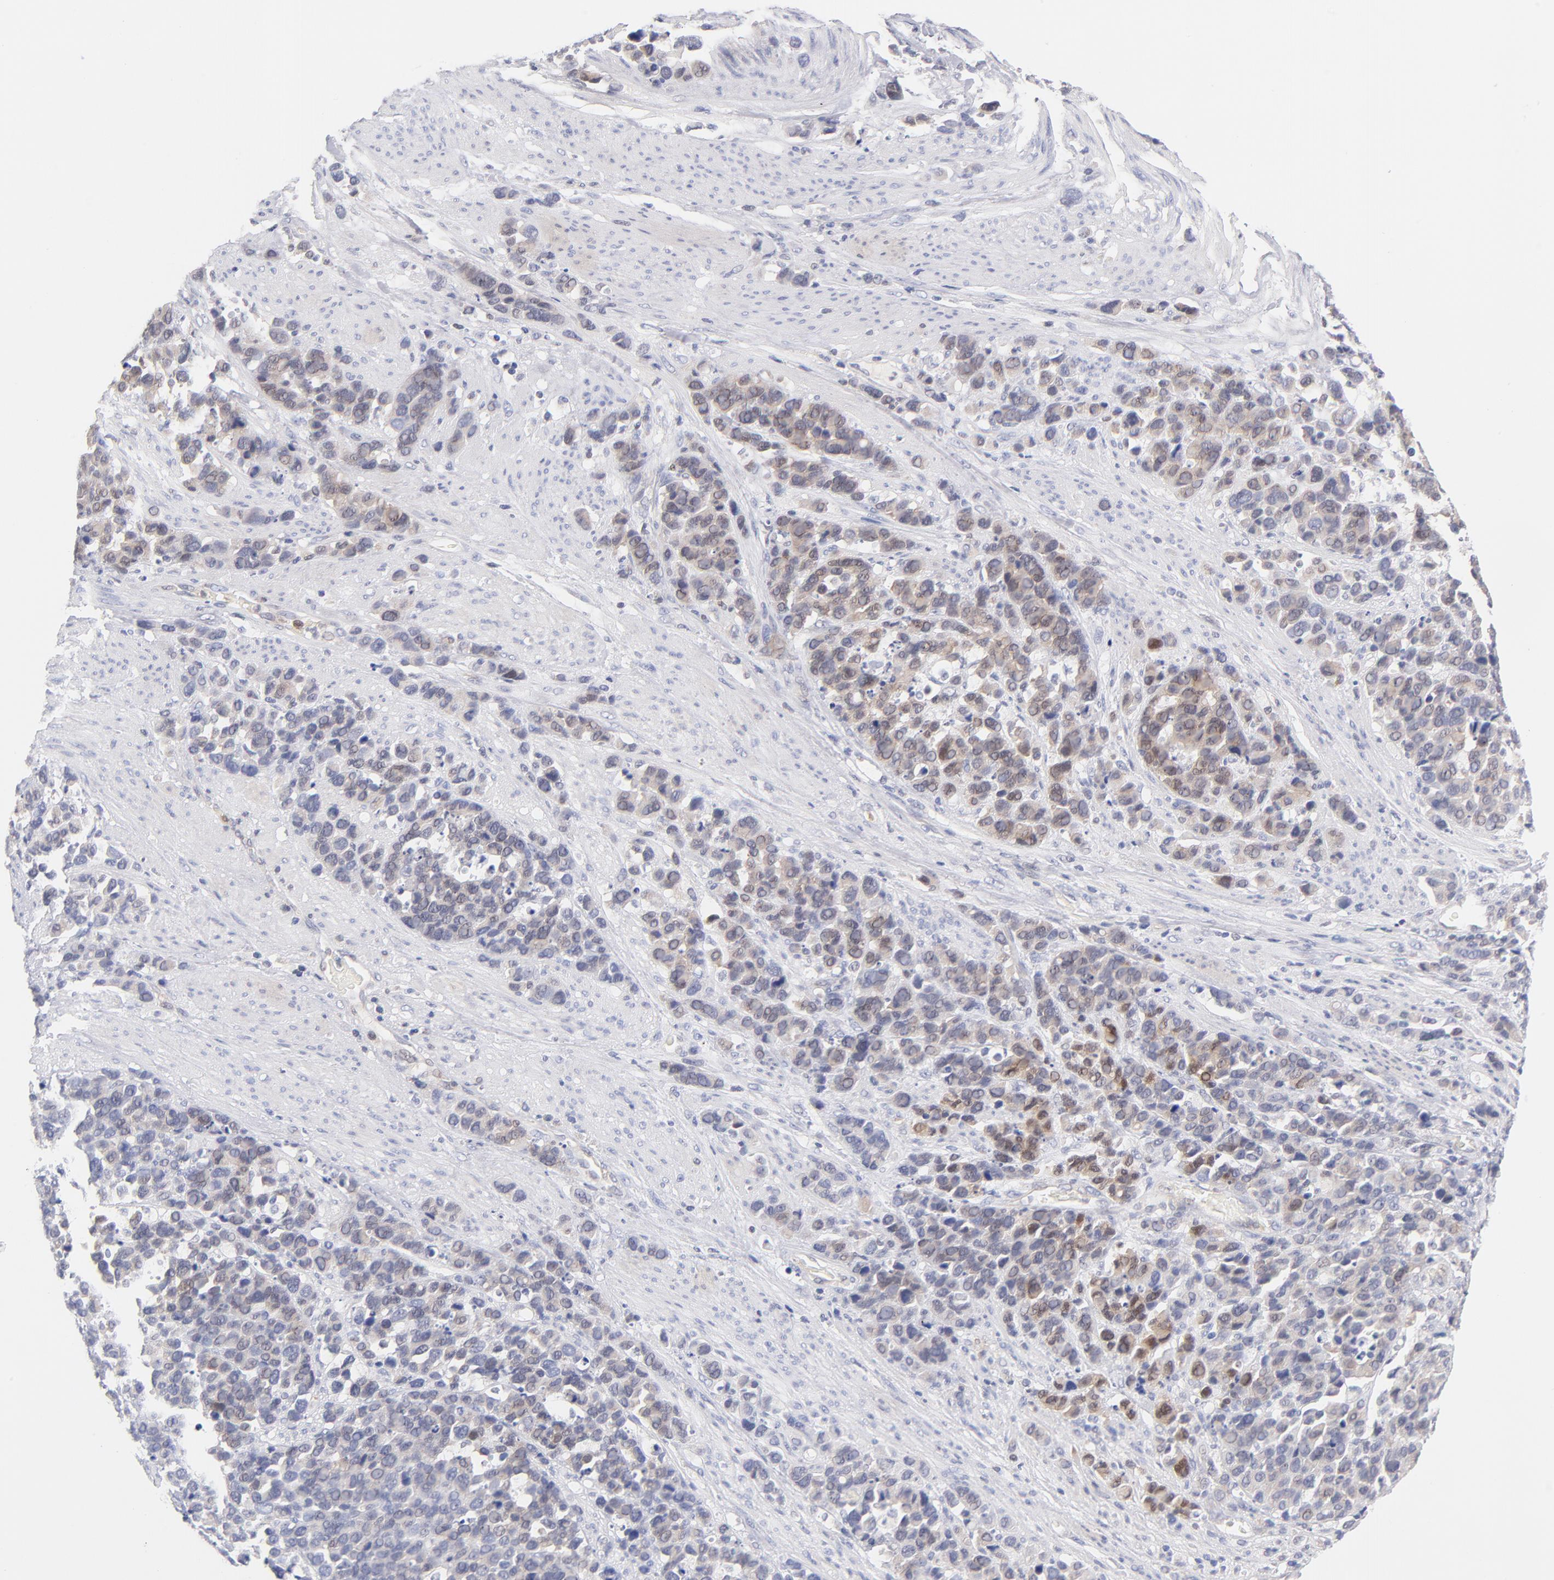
{"staining": {"intensity": "weak", "quantity": "25%-75%", "location": "cytoplasmic/membranous"}, "tissue": "stomach cancer", "cell_type": "Tumor cells", "image_type": "cancer", "snomed": [{"axis": "morphology", "description": "Adenocarcinoma, NOS"}, {"axis": "topography", "description": "Stomach, upper"}], "caption": "IHC (DAB (3,3'-diaminobenzidine)) staining of stomach cancer demonstrates weak cytoplasmic/membranous protein positivity in about 25%-75% of tumor cells. Immunohistochemistry (ihc) stains the protein of interest in brown and the nuclei are stained blue.", "gene": "BID", "patient": {"sex": "male", "age": 71}}